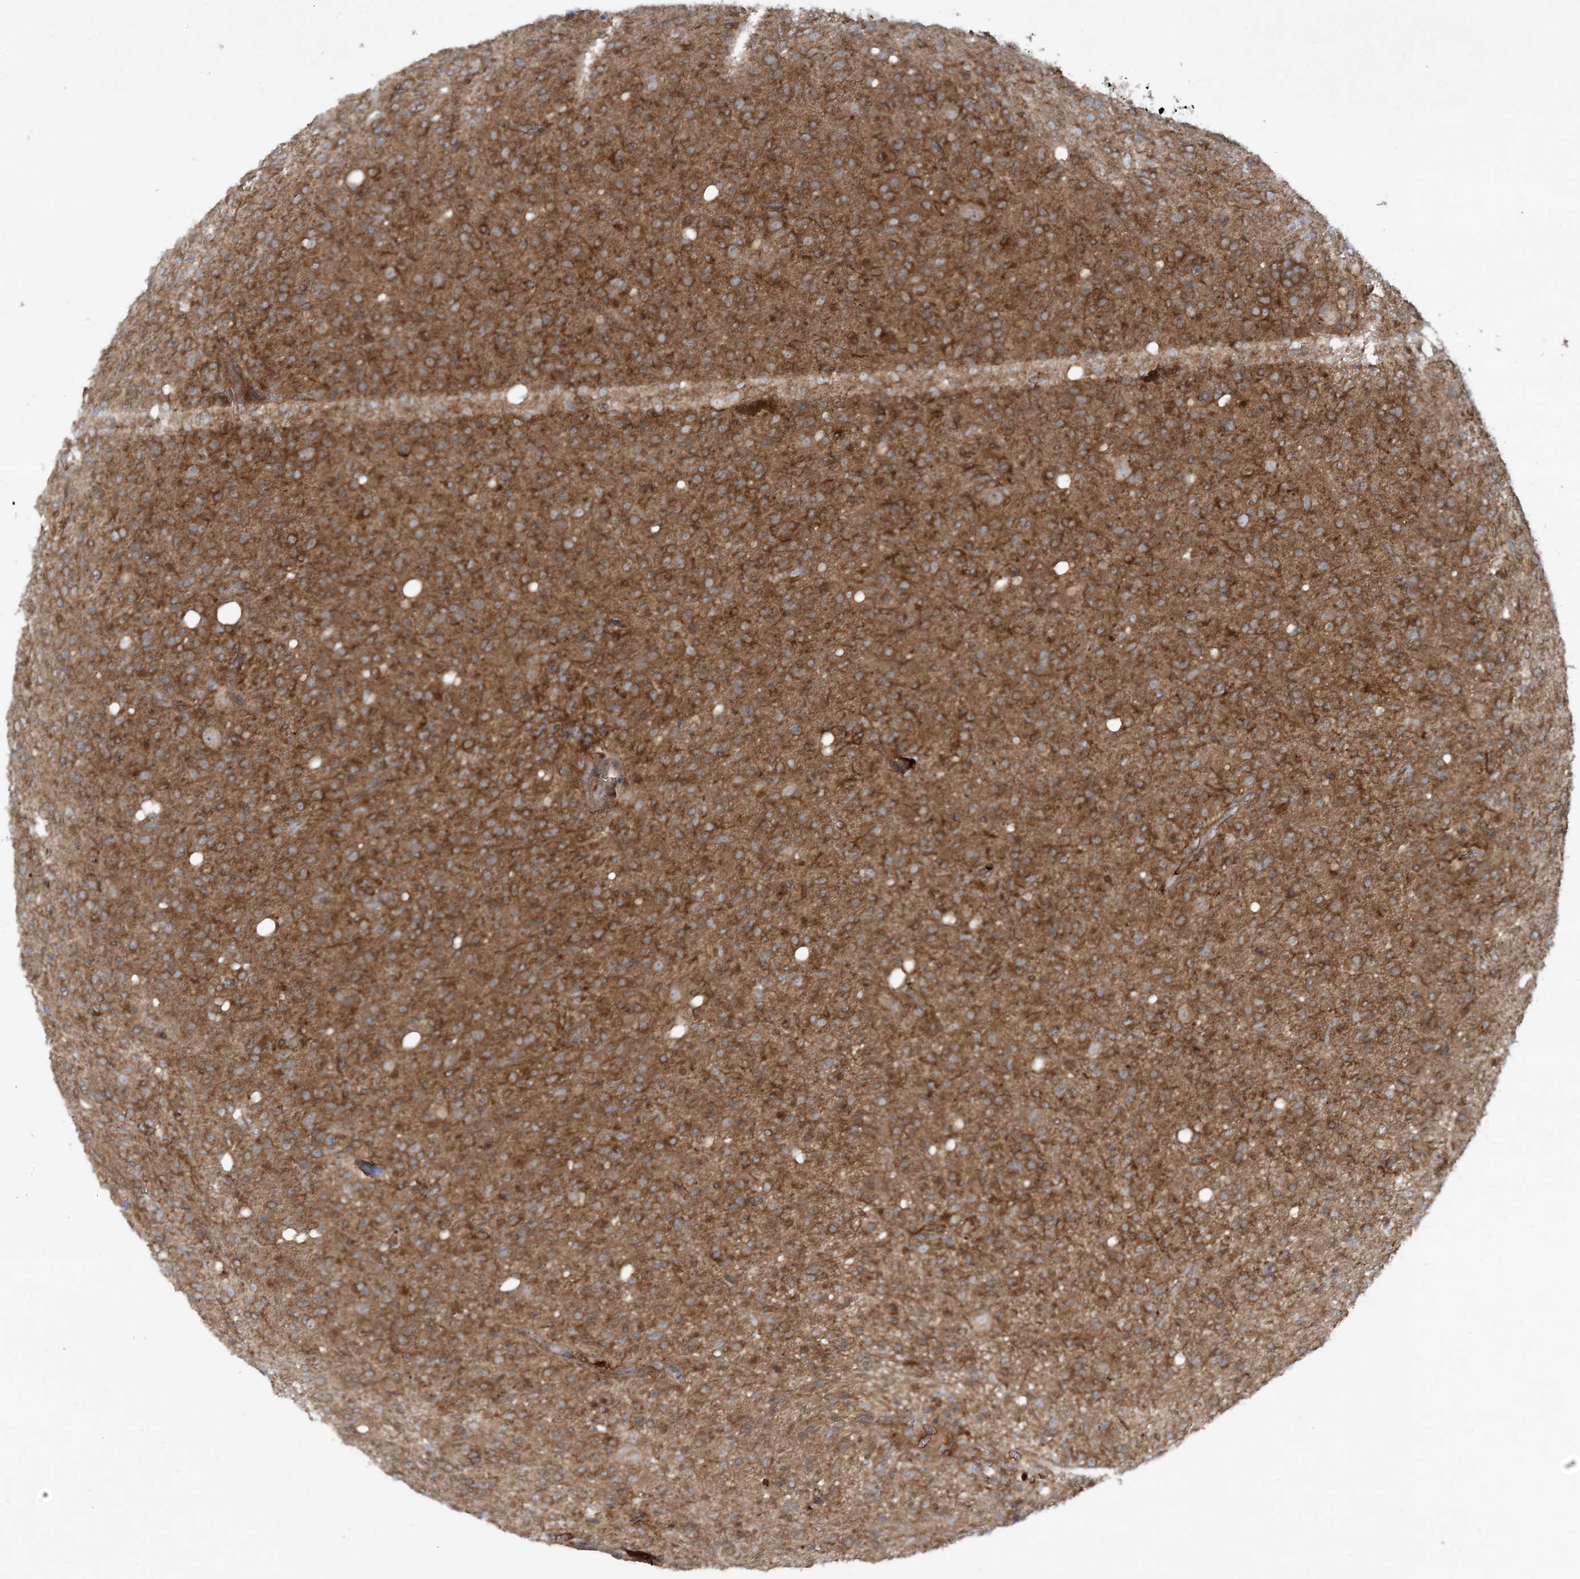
{"staining": {"intensity": "moderate", "quantity": ">75%", "location": "cytoplasmic/membranous"}, "tissue": "glioma", "cell_type": "Tumor cells", "image_type": "cancer", "snomed": [{"axis": "morphology", "description": "Glioma, malignant, High grade"}, {"axis": "topography", "description": "Brain"}], "caption": "Immunohistochemical staining of human malignant glioma (high-grade) demonstrates moderate cytoplasmic/membranous protein positivity in approximately >75% of tumor cells.", "gene": "STAM2", "patient": {"sex": "female", "age": 57}}